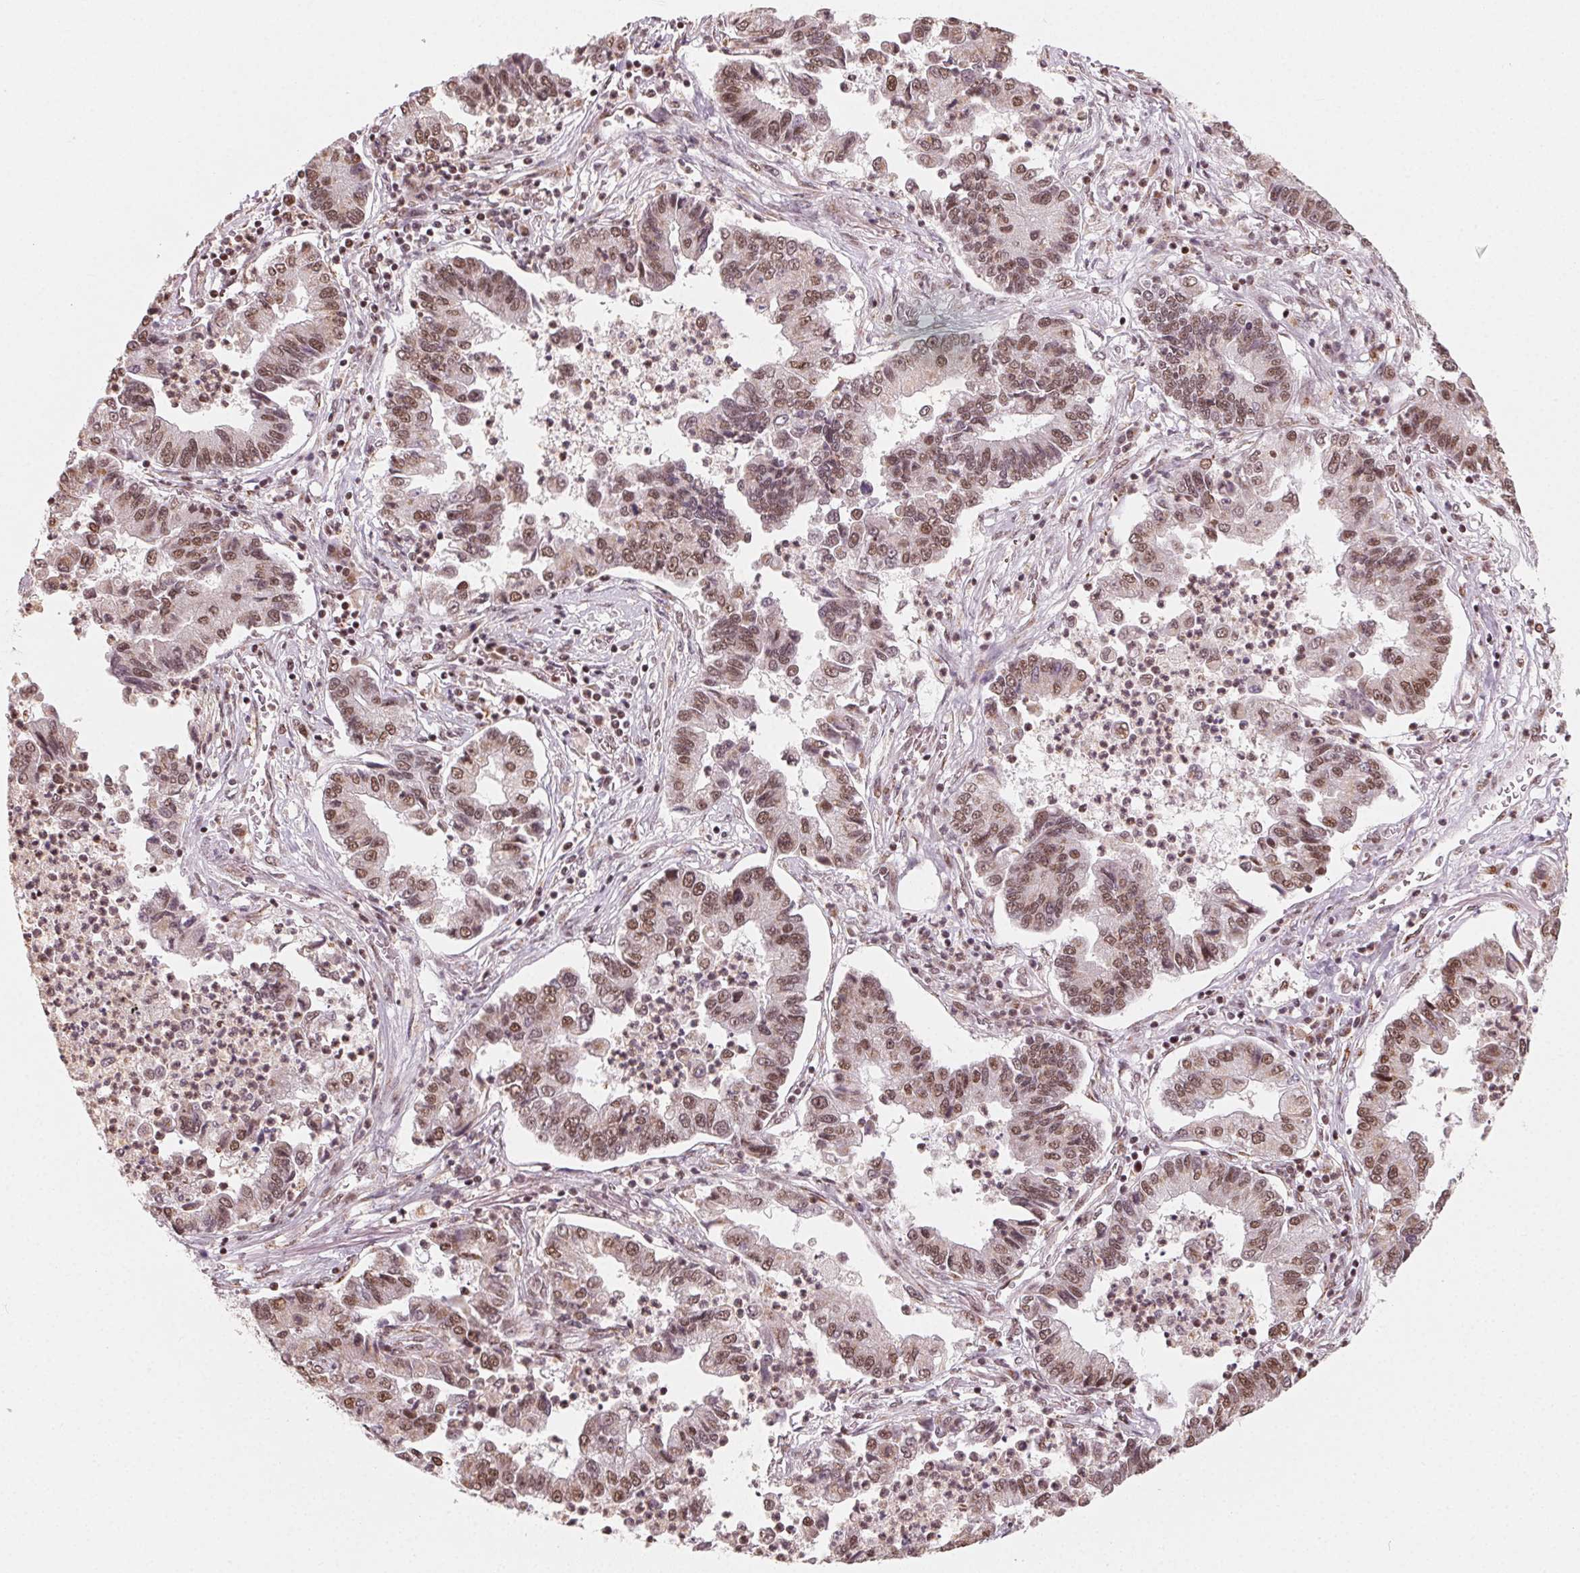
{"staining": {"intensity": "moderate", "quantity": ">75%", "location": "nuclear"}, "tissue": "lung cancer", "cell_type": "Tumor cells", "image_type": "cancer", "snomed": [{"axis": "morphology", "description": "Adenocarcinoma, NOS"}, {"axis": "topography", "description": "Lung"}], "caption": "Brown immunohistochemical staining in human adenocarcinoma (lung) exhibits moderate nuclear staining in approximately >75% of tumor cells.", "gene": "TOPORS", "patient": {"sex": "female", "age": 57}}